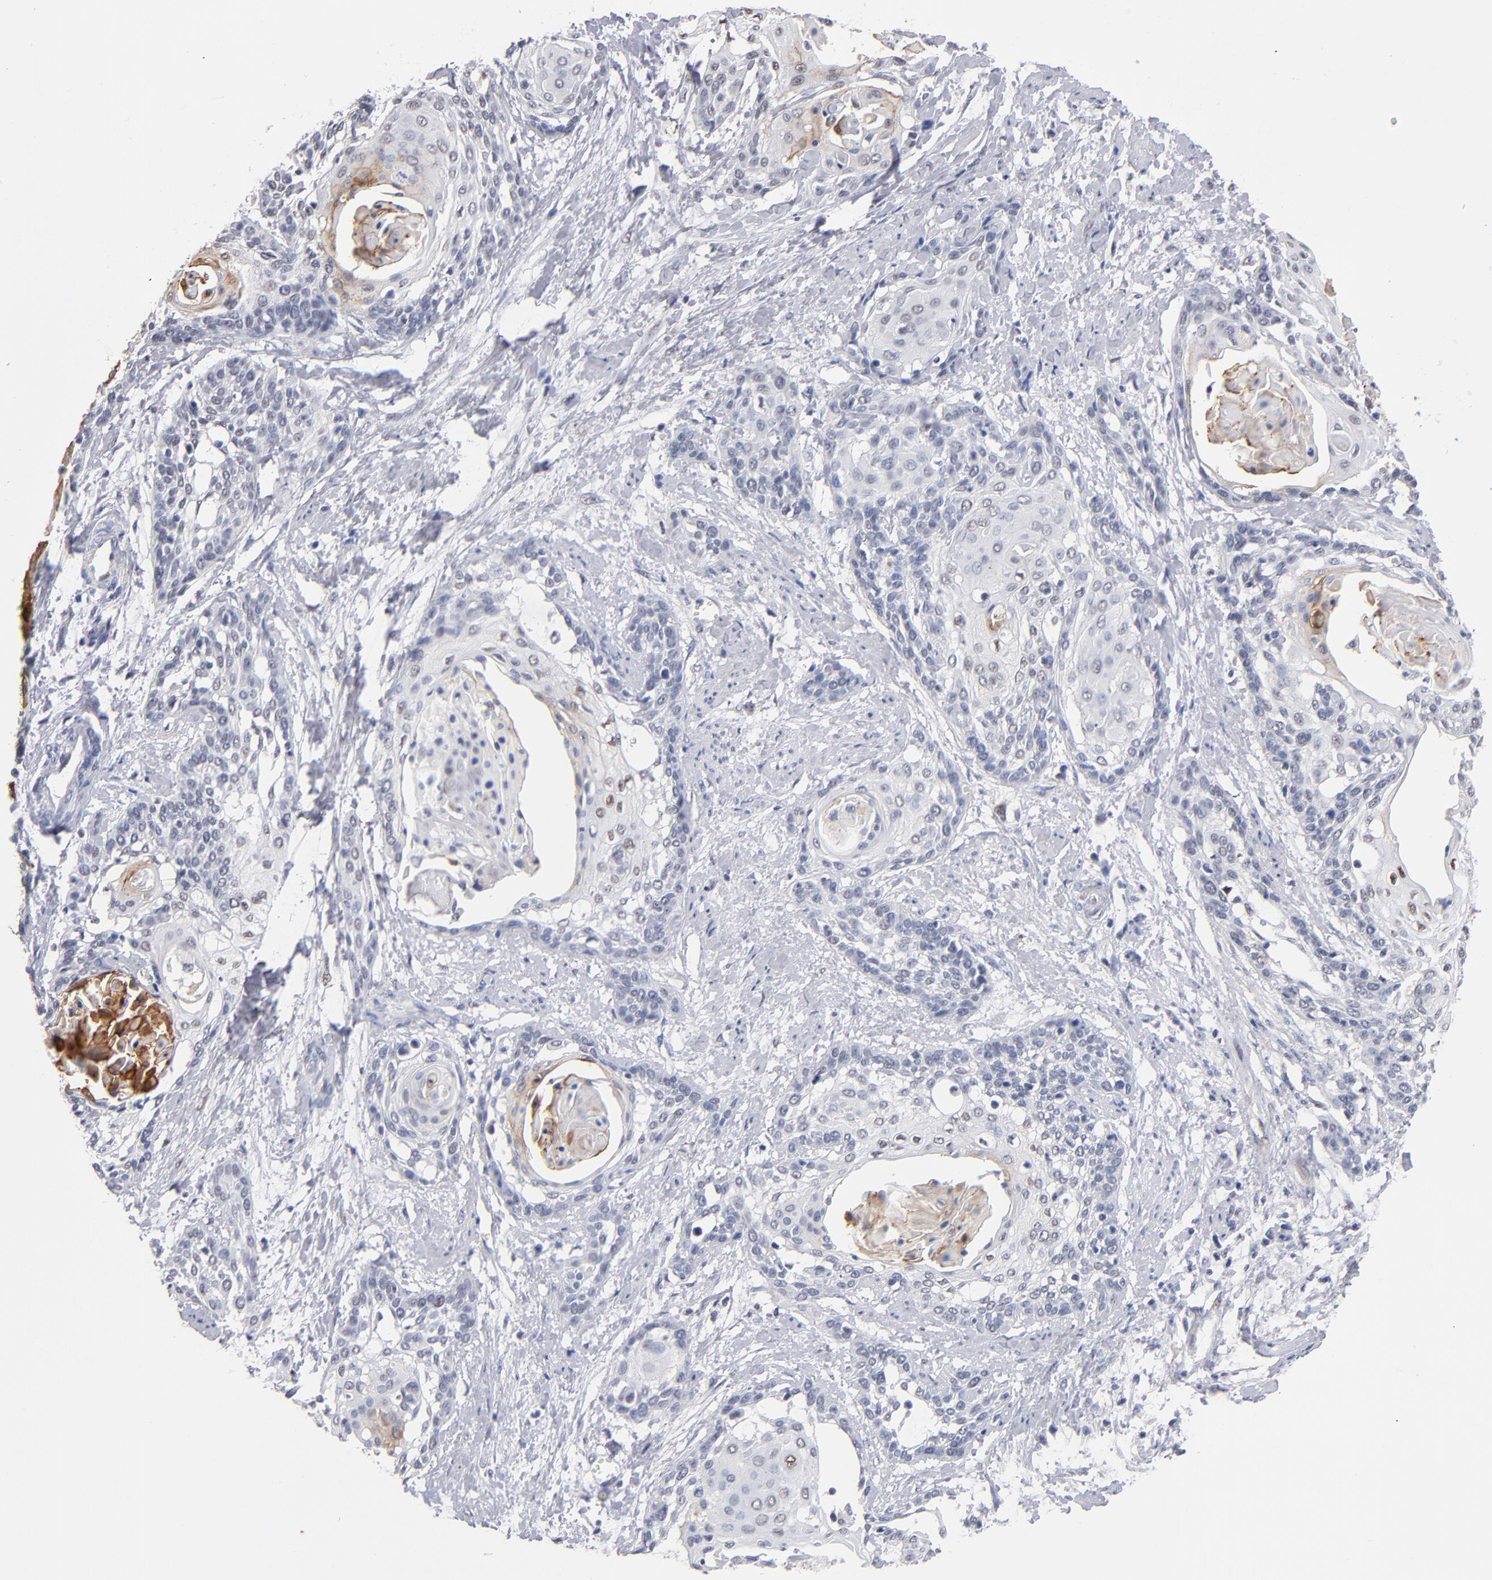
{"staining": {"intensity": "moderate", "quantity": "<25%", "location": "cytoplasmic/membranous"}, "tissue": "cervical cancer", "cell_type": "Tumor cells", "image_type": "cancer", "snomed": [{"axis": "morphology", "description": "Squamous cell carcinoma, NOS"}, {"axis": "topography", "description": "Cervix"}], "caption": "Protein staining shows moderate cytoplasmic/membranous positivity in about <25% of tumor cells in cervical cancer. Immunohistochemistry stains the protein of interest in brown and the nuclei are stained blue.", "gene": "MN1", "patient": {"sex": "female", "age": 57}}